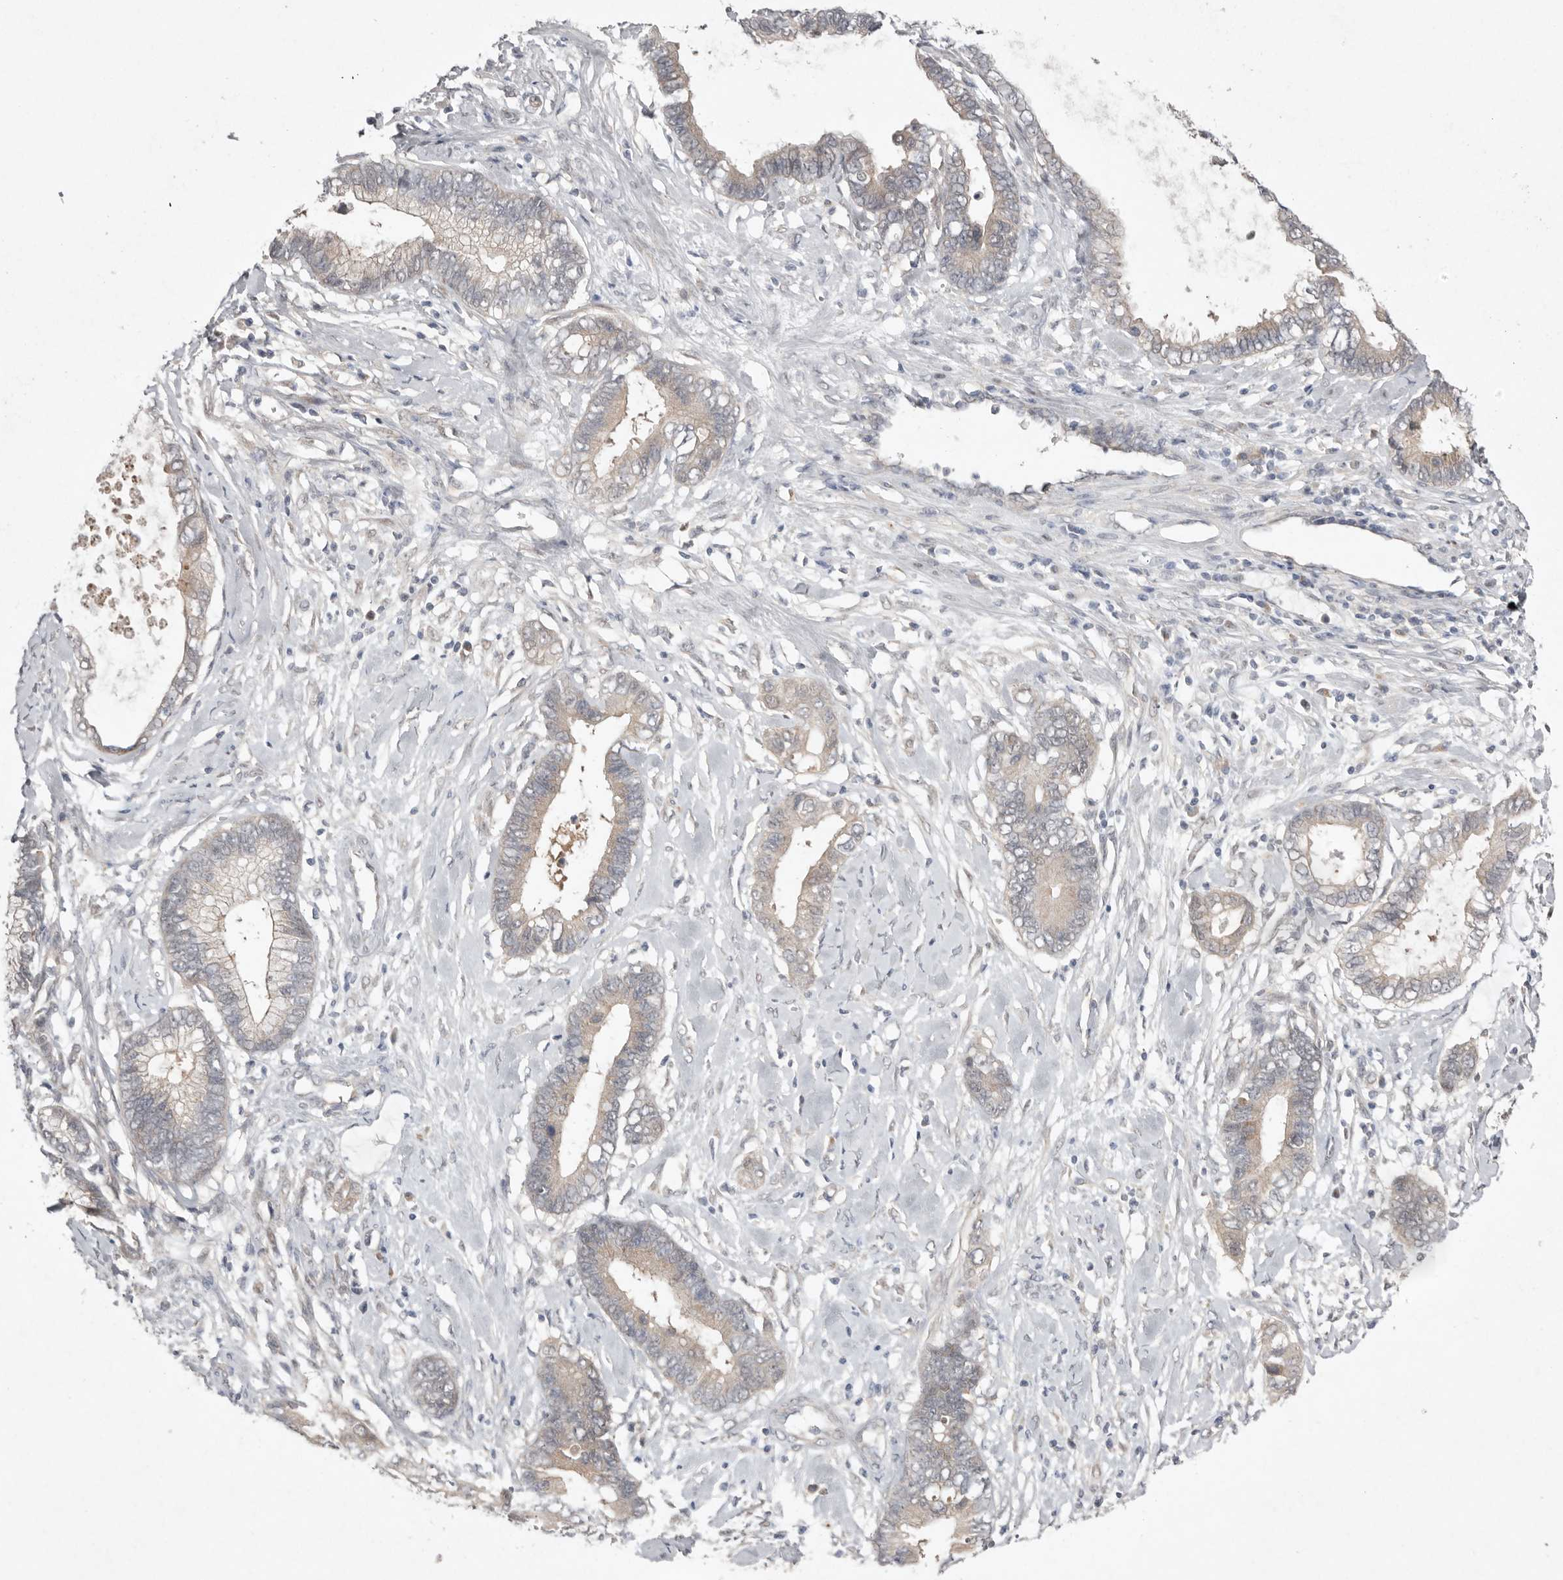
{"staining": {"intensity": "weak", "quantity": "25%-75%", "location": "cytoplasmic/membranous"}, "tissue": "cervical cancer", "cell_type": "Tumor cells", "image_type": "cancer", "snomed": [{"axis": "morphology", "description": "Adenocarcinoma, NOS"}, {"axis": "topography", "description": "Cervix"}], "caption": "Adenocarcinoma (cervical) stained with immunohistochemistry demonstrates weak cytoplasmic/membranous positivity in approximately 25%-75% of tumor cells.", "gene": "NSUN4", "patient": {"sex": "female", "age": 44}}